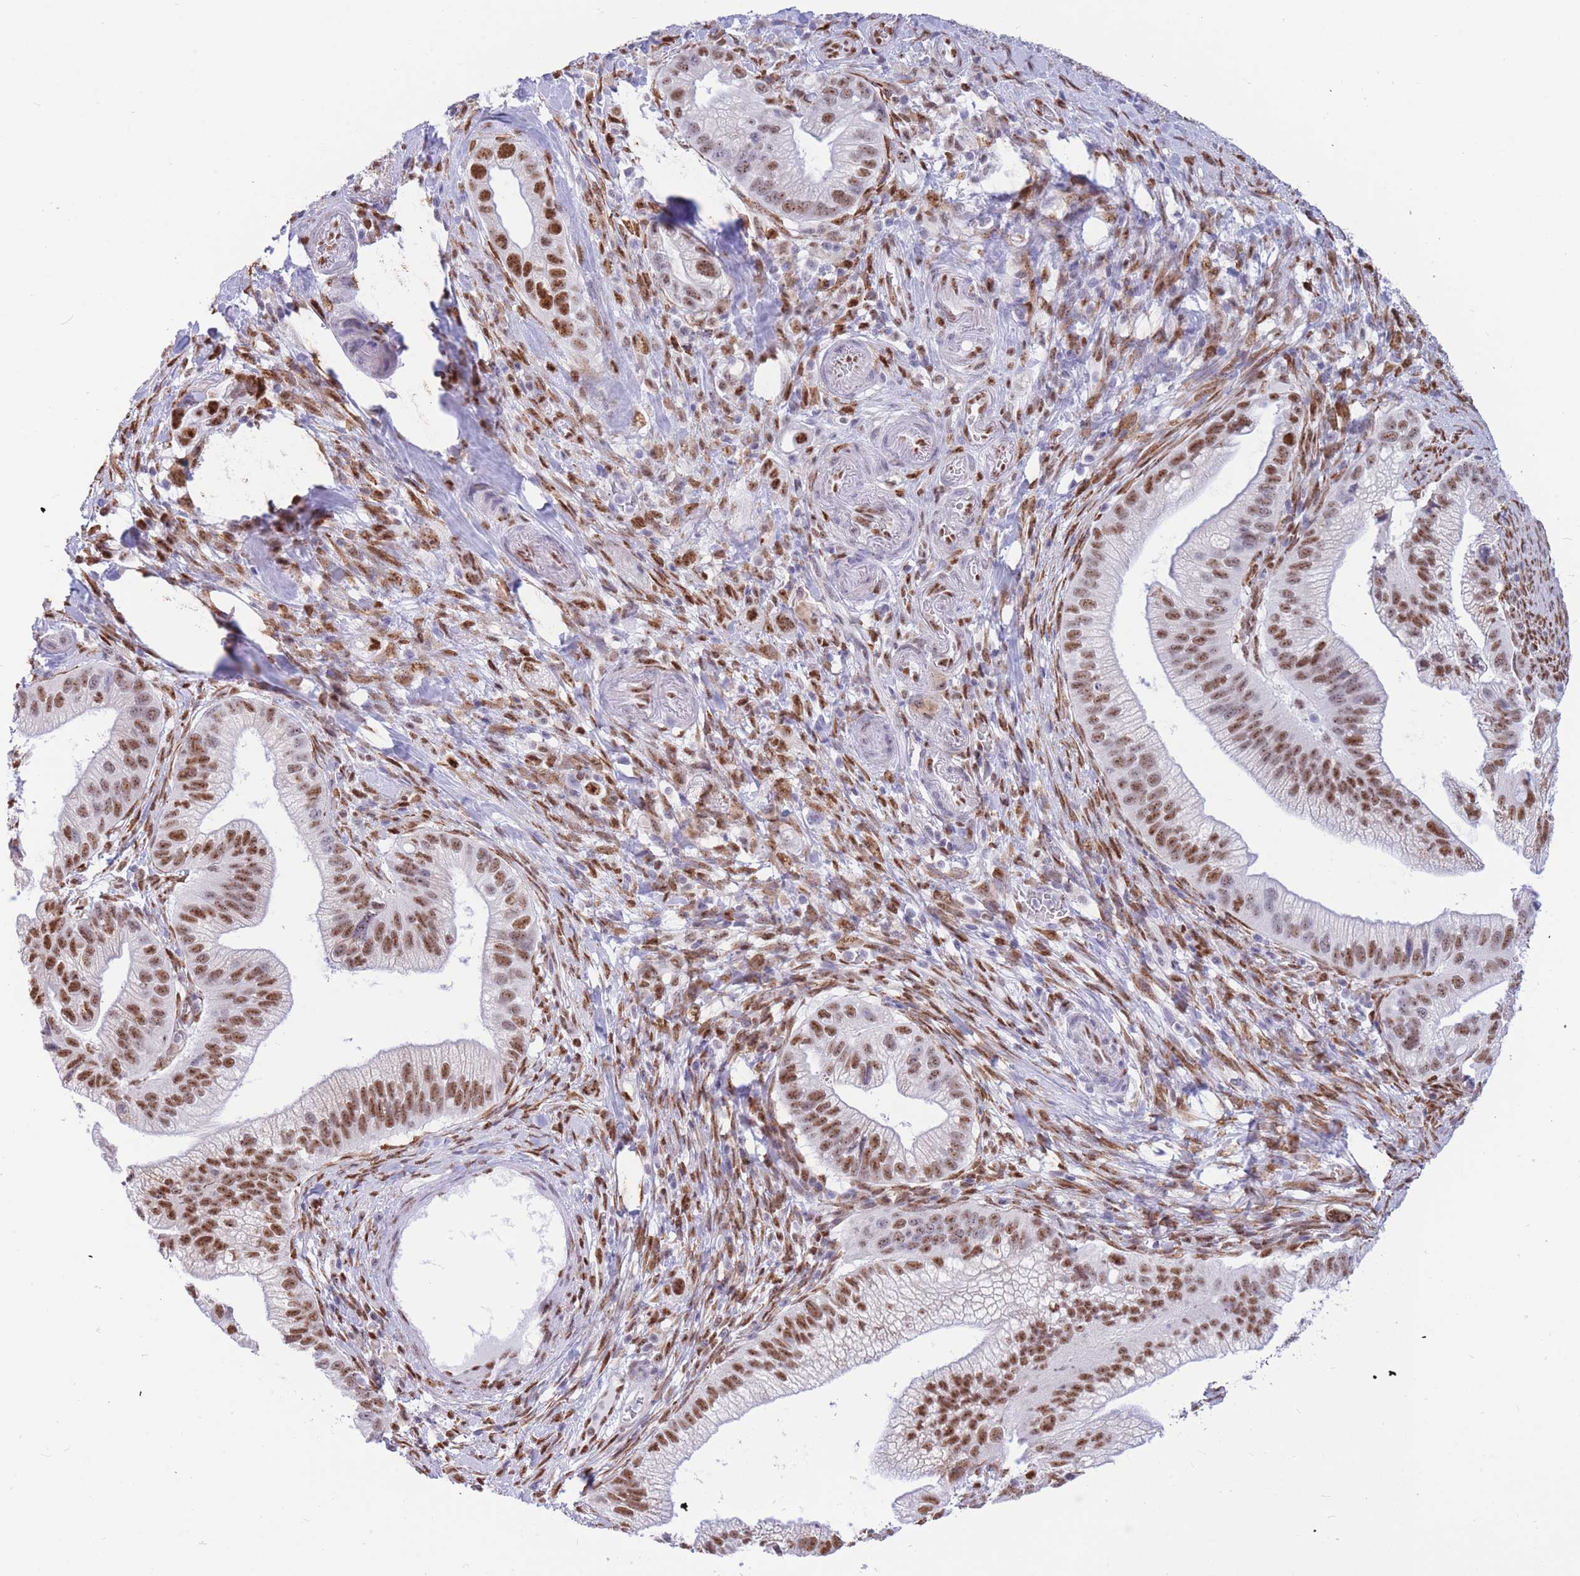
{"staining": {"intensity": "moderate", "quantity": ">75%", "location": "nuclear"}, "tissue": "pancreatic cancer", "cell_type": "Tumor cells", "image_type": "cancer", "snomed": [{"axis": "morphology", "description": "Adenocarcinoma, NOS"}, {"axis": "topography", "description": "Pancreas"}], "caption": "Immunohistochemical staining of pancreatic cancer demonstrates medium levels of moderate nuclear expression in approximately >75% of tumor cells.", "gene": "FAM153A", "patient": {"sex": "male", "age": 70}}